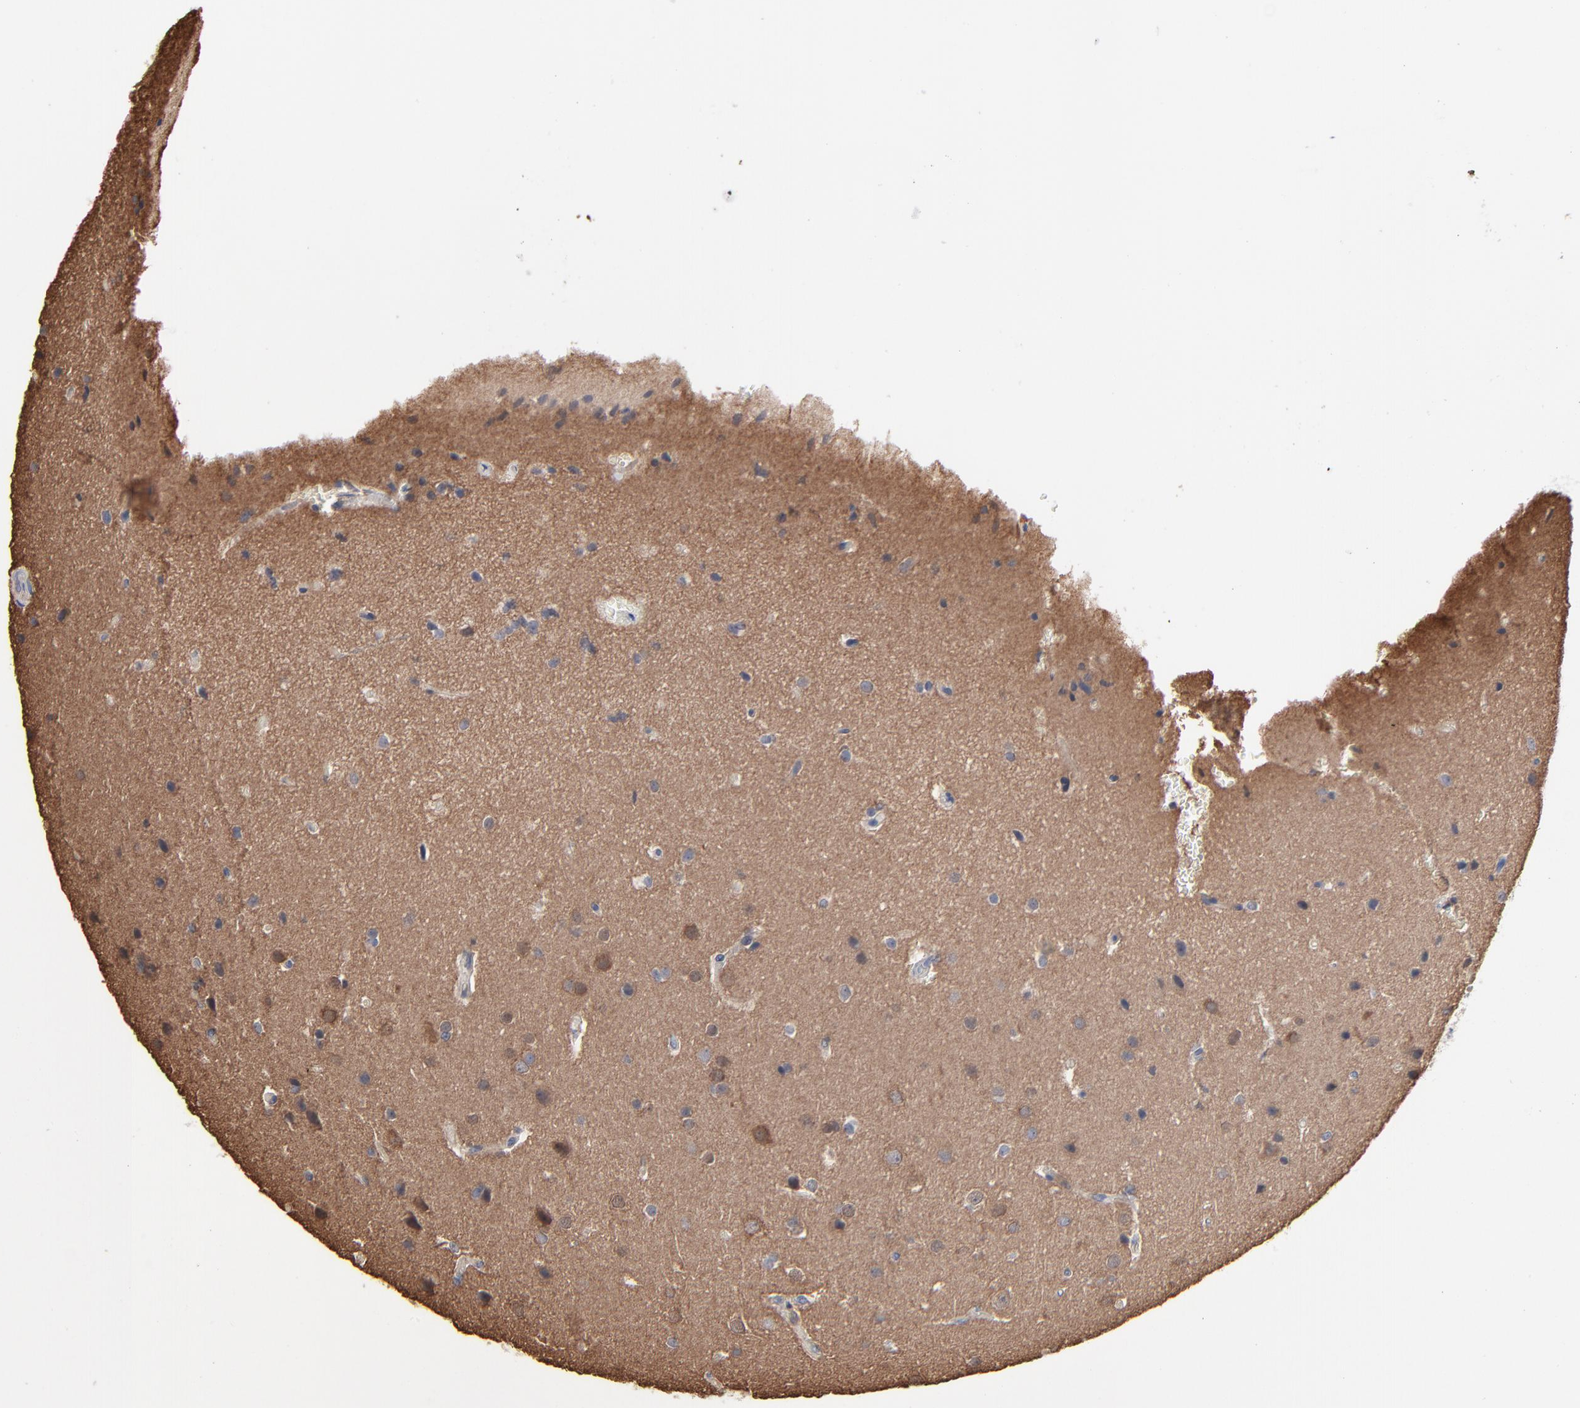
{"staining": {"intensity": "moderate", "quantity": "25%-75%", "location": "cytoplasmic/membranous"}, "tissue": "glioma", "cell_type": "Tumor cells", "image_type": "cancer", "snomed": [{"axis": "morphology", "description": "Glioma, malignant, Low grade"}, {"axis": "topography", "description": "Cerebral cortex"}], "caption": "A high-resolution micrograph shows immunohistochemistry staining of malignant low-grade glioma, which demonstrates moderate cytoplasmic/membranous staining in approximately 25%-75% of tumor cells.", "gene": "MAP2K1", "patient": {"sex": "female", "age": 47}}